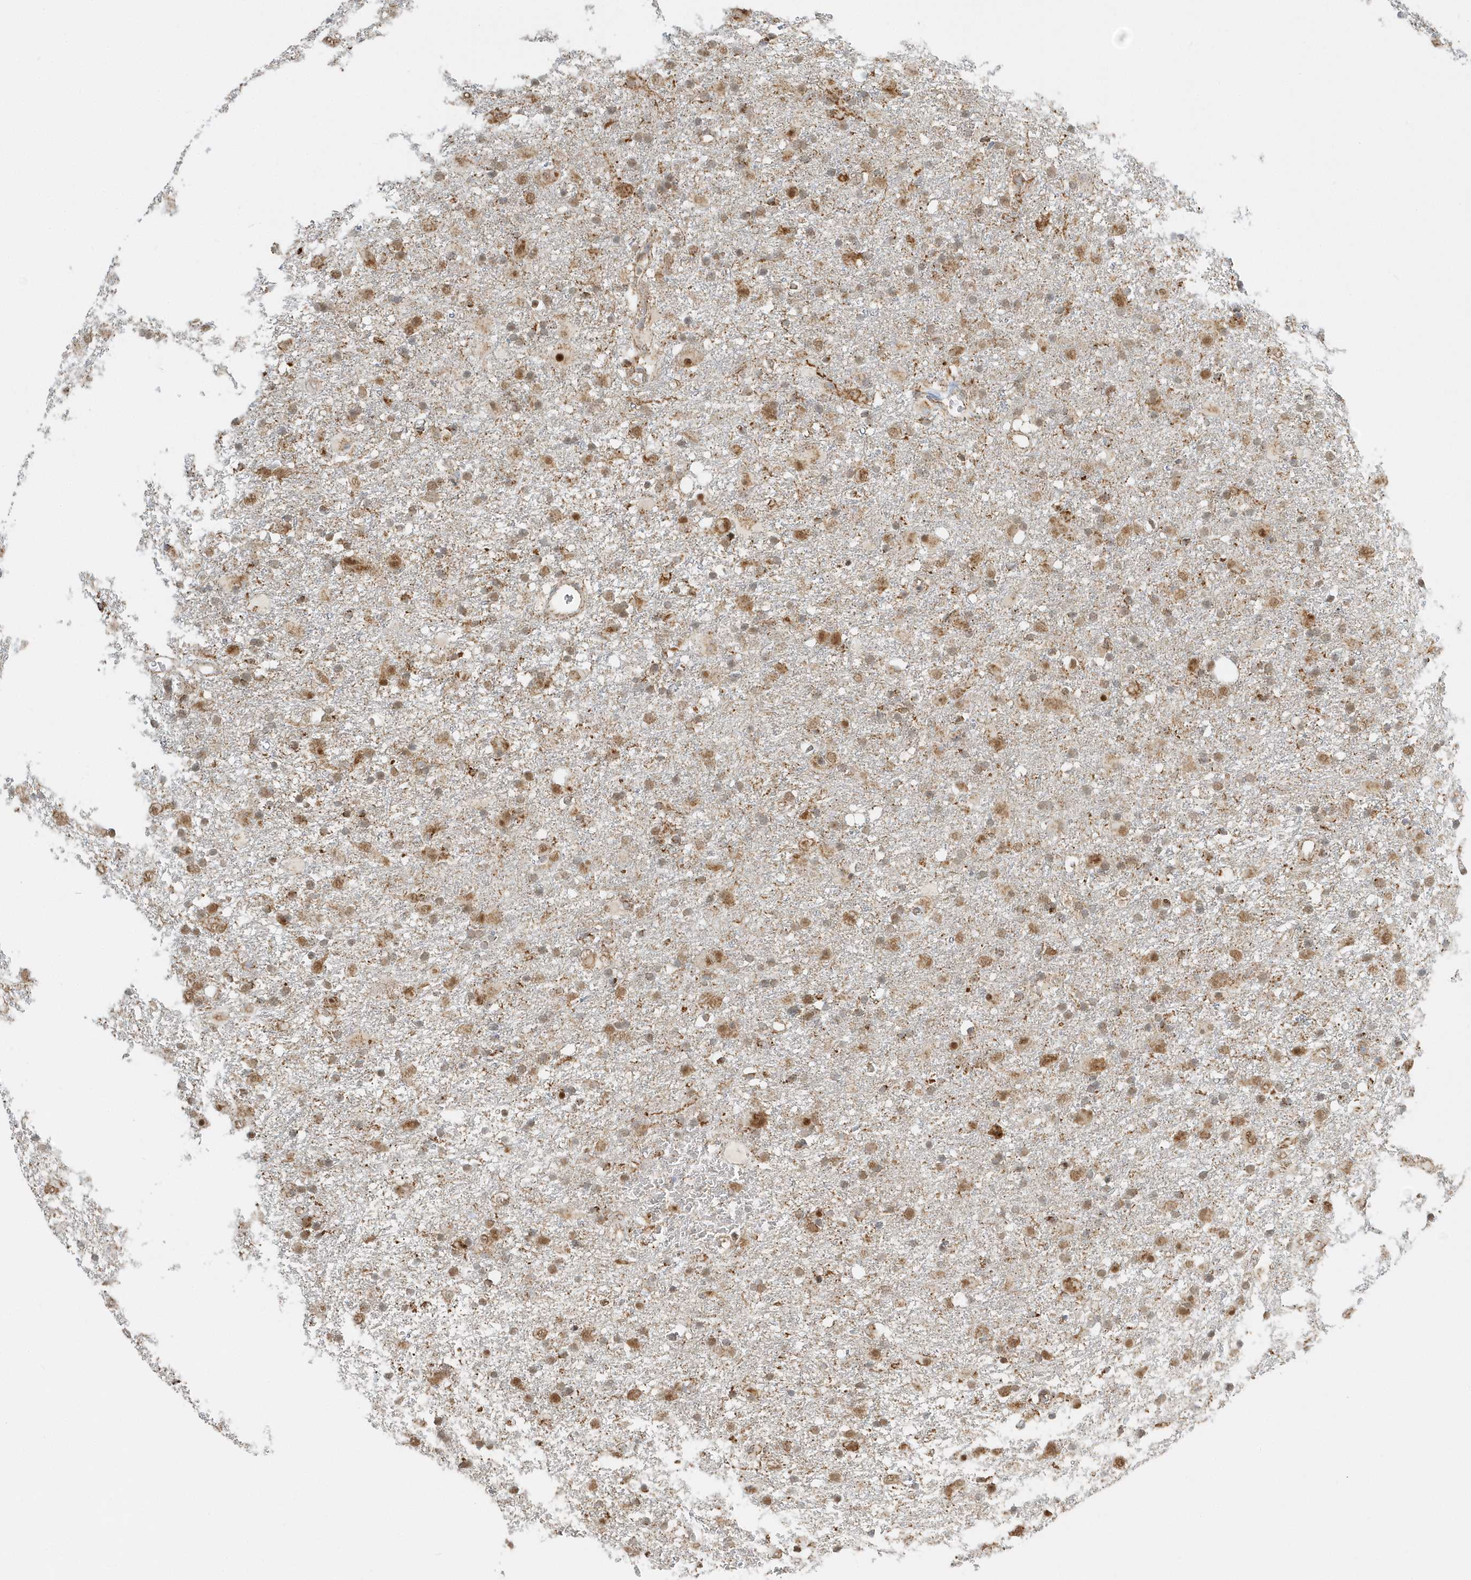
{"staining": {"intensity": "moderate", "quantity": "25%-75%", "location": "cytoplasmic/membranous,nuclear"}, "tissue": "glioma", "cell_type": "Tumor cells", "image_type": "cancer", "snomed": [{"axis": "morphology", "description": "Glioma, malignant, Low grade"}, {"axis": "topography", "description": "Brain"}], "caption": "DAB (3,3'-diaminobenzidine) immunohistochemical staining of human glioma displays moderate cytoplasmic/membranous and nuclear protein expression in about 25%-75% of tumor cells.", "gene": "PSMD6", "patient": {"sex": "male", "age": 65}}